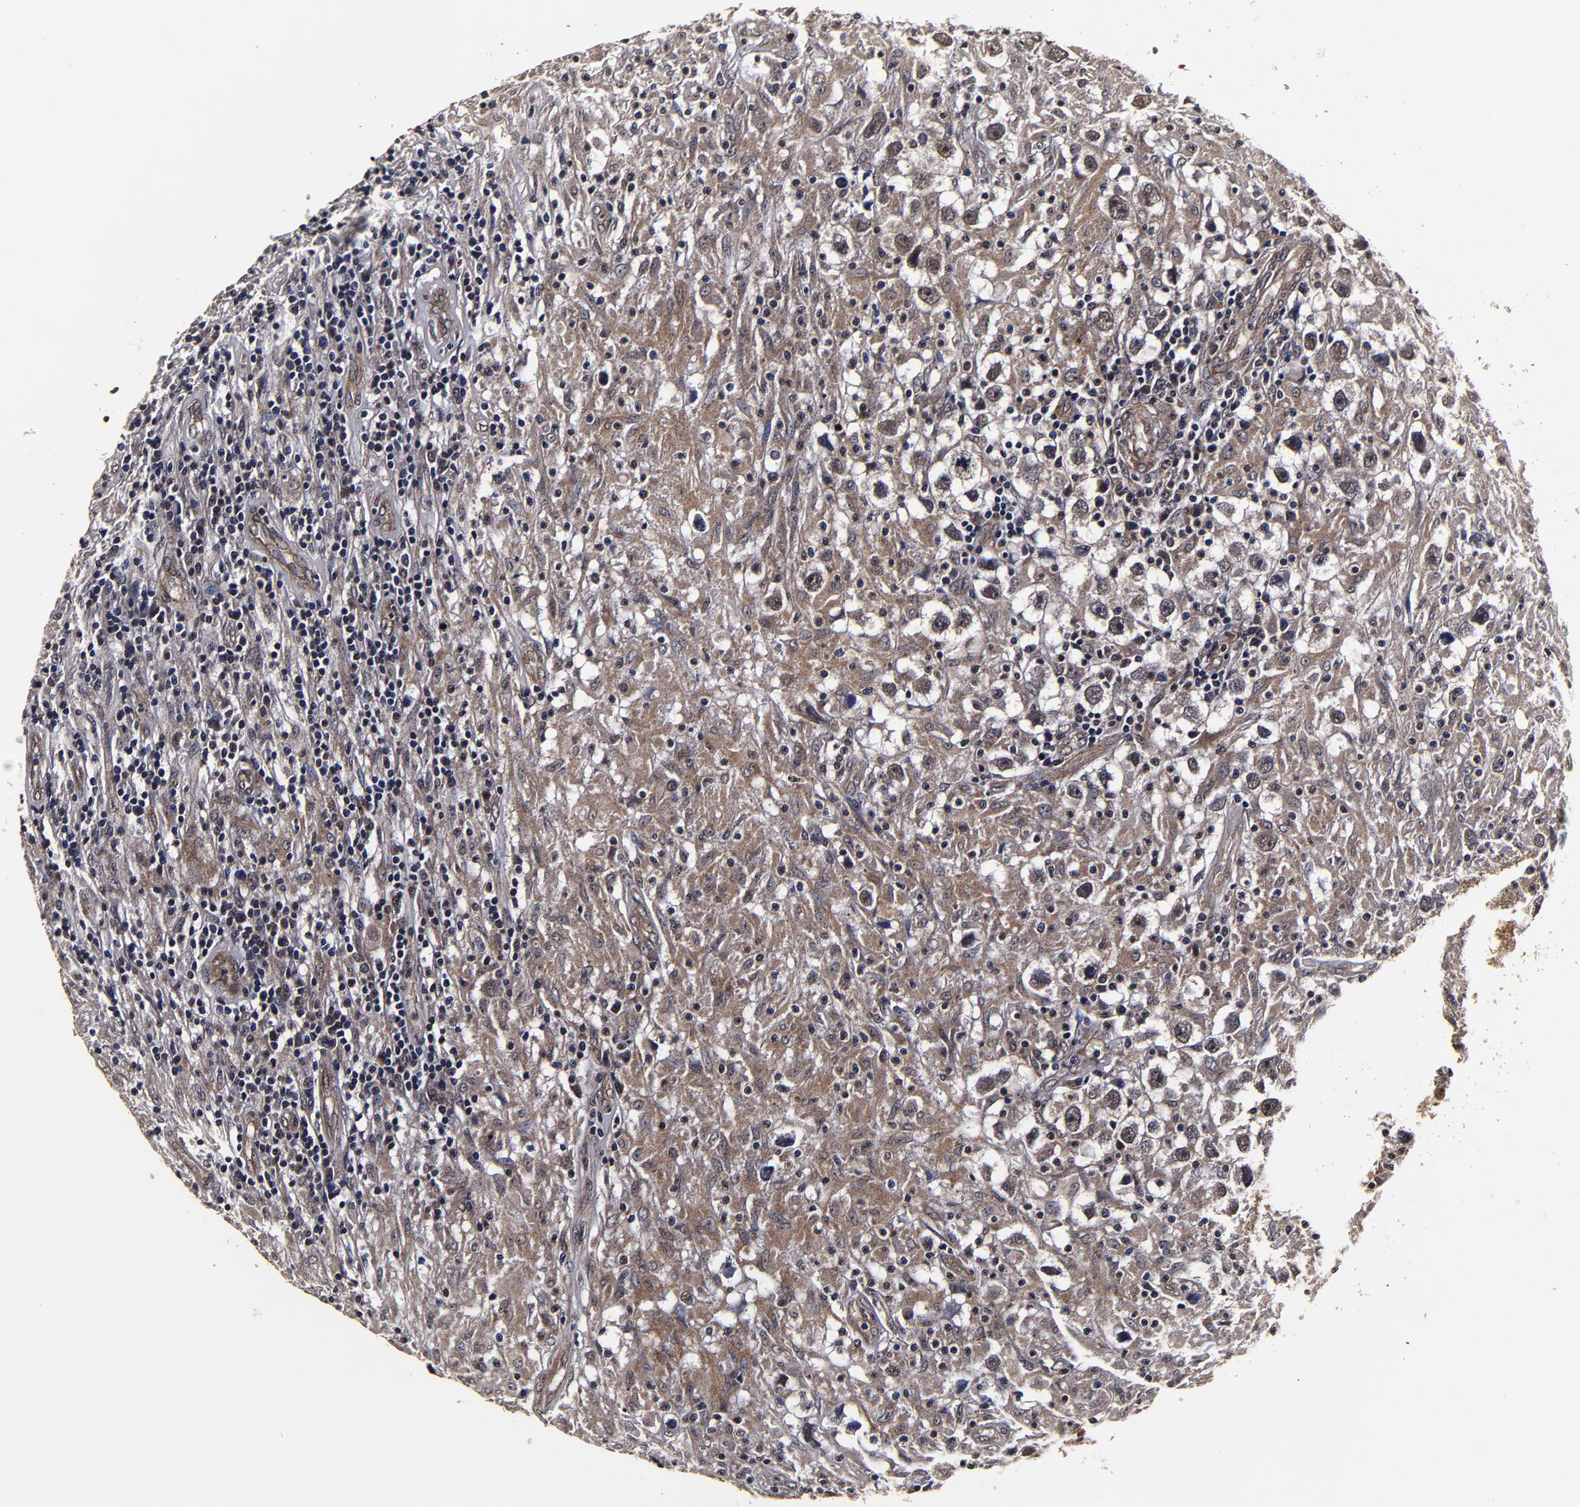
{"staining": {"intensity": "moderate", "quantity": ">75%", "location": "cytoplasmic/membranous"}, "tissue": "testis cancer", "cell_type": "Tumor cells", "image_type": "cancer", "snomed": [{"axis": "morphology", "description": "Seminoma, NOS"}, {"axis": "topography", "description": "Testis"}], "caption": "The image shows immunohistochemical staining of testis cancer. There is moderate cytoplasmic/membranous positivity is present in approximately >75% of tumor cells.", "gene": "MMP15", "patient": {"sex": "male", "age": 34}}